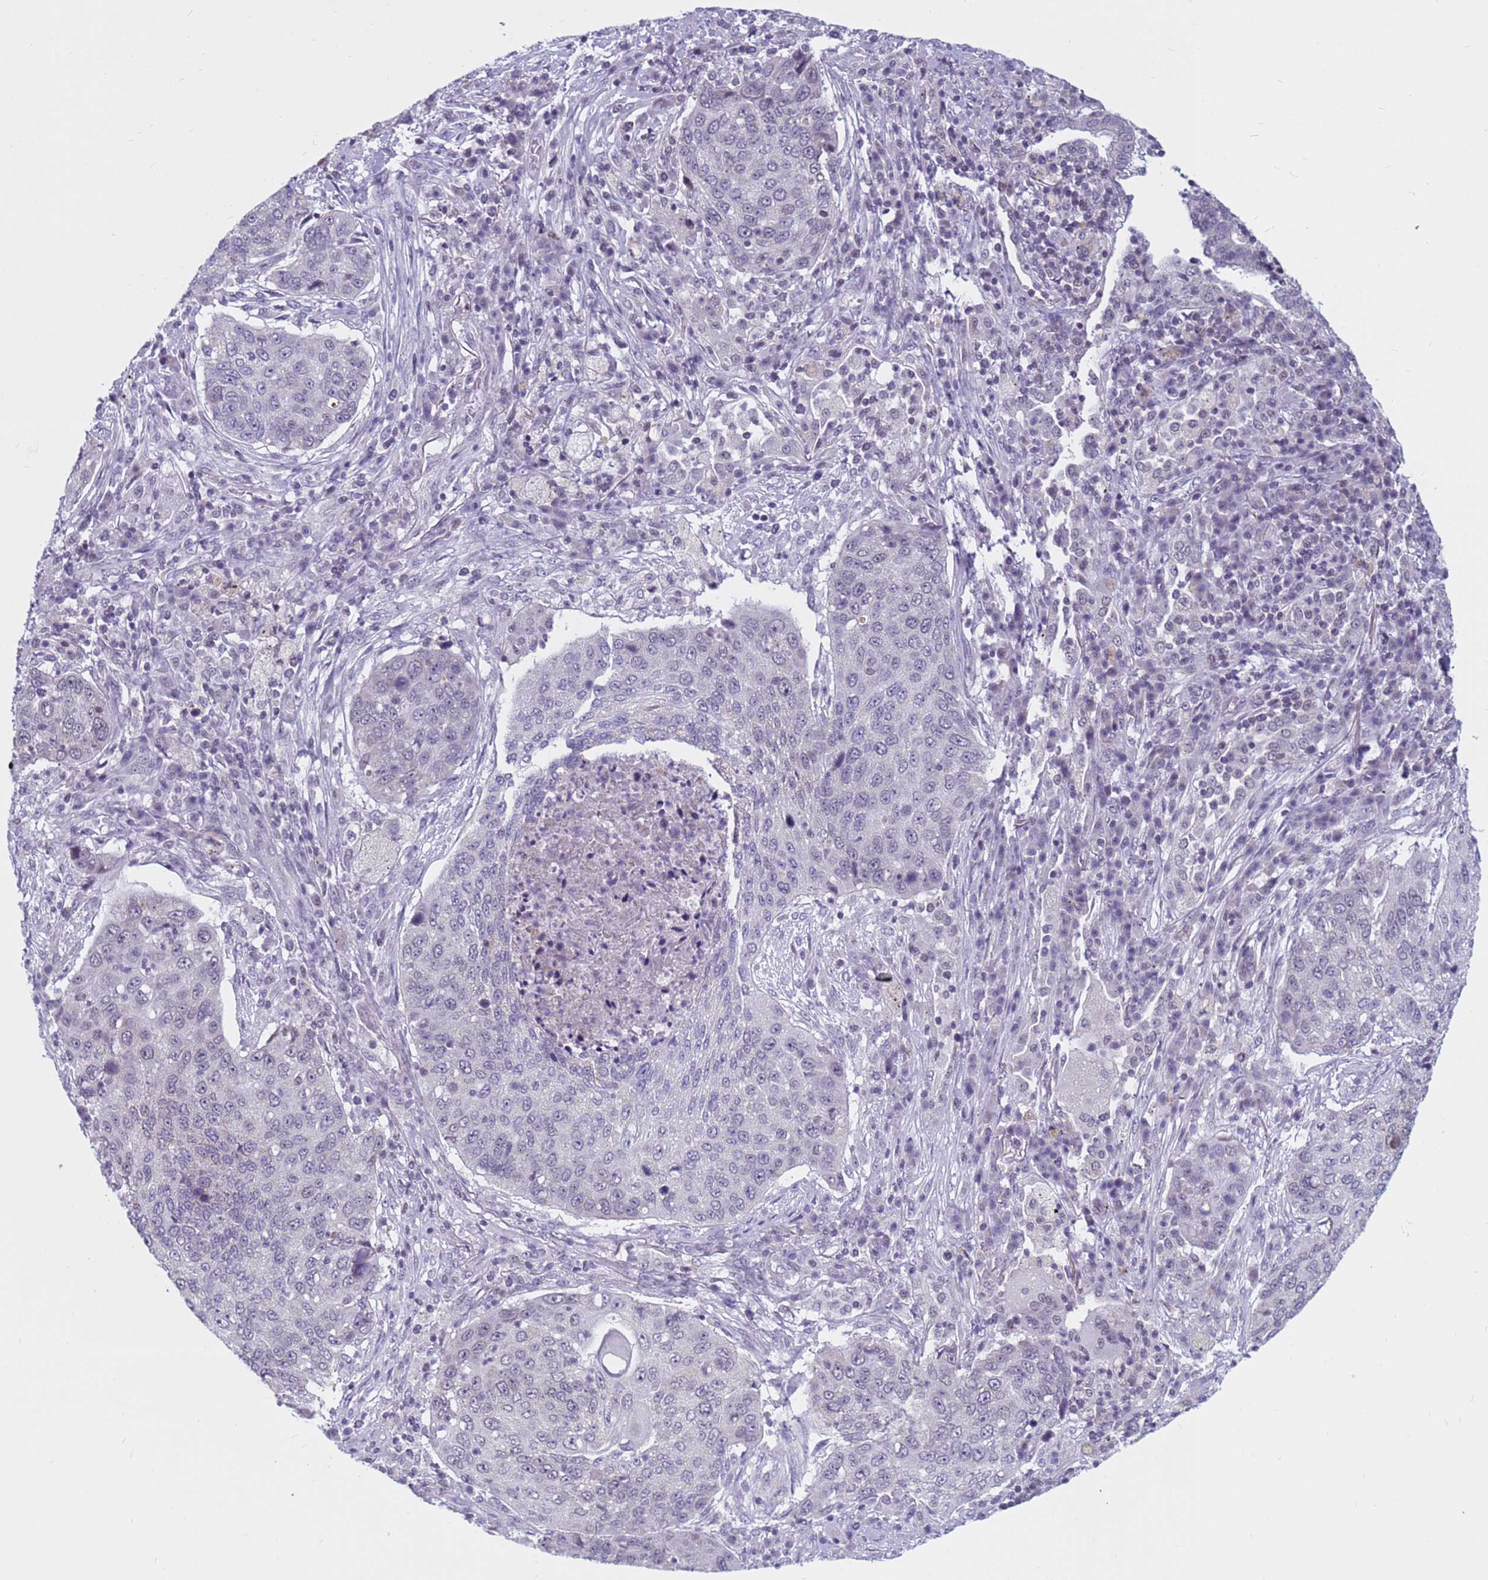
{"staining": {"intensity": "negative", "quantity": "none", "location": "none"}, "tissue": "lung cancer", "cell_type": "Tumor cells", "image_type": "cancer", "snomed": [{"axis": "morphology", "description": "Squamous cell carcinoma, NOS"}, {"axis": "topography", "description": "Lung"}], "caption": "High power microscopy histopathology image of an immunohistochemistry photomicrograph of lung cancer (squamous cell carcinoma), revealing no significant expression in tumor cells. Brightfield microscopy of immunohistochemistry (IHC) stained with DAB (3,3'-diaminobenzidine) (brown) and hematoxylin (blue), captured at high magnification.", "gene": "CDK2AP2", "patient": {"sex": "female", "age": 63}}